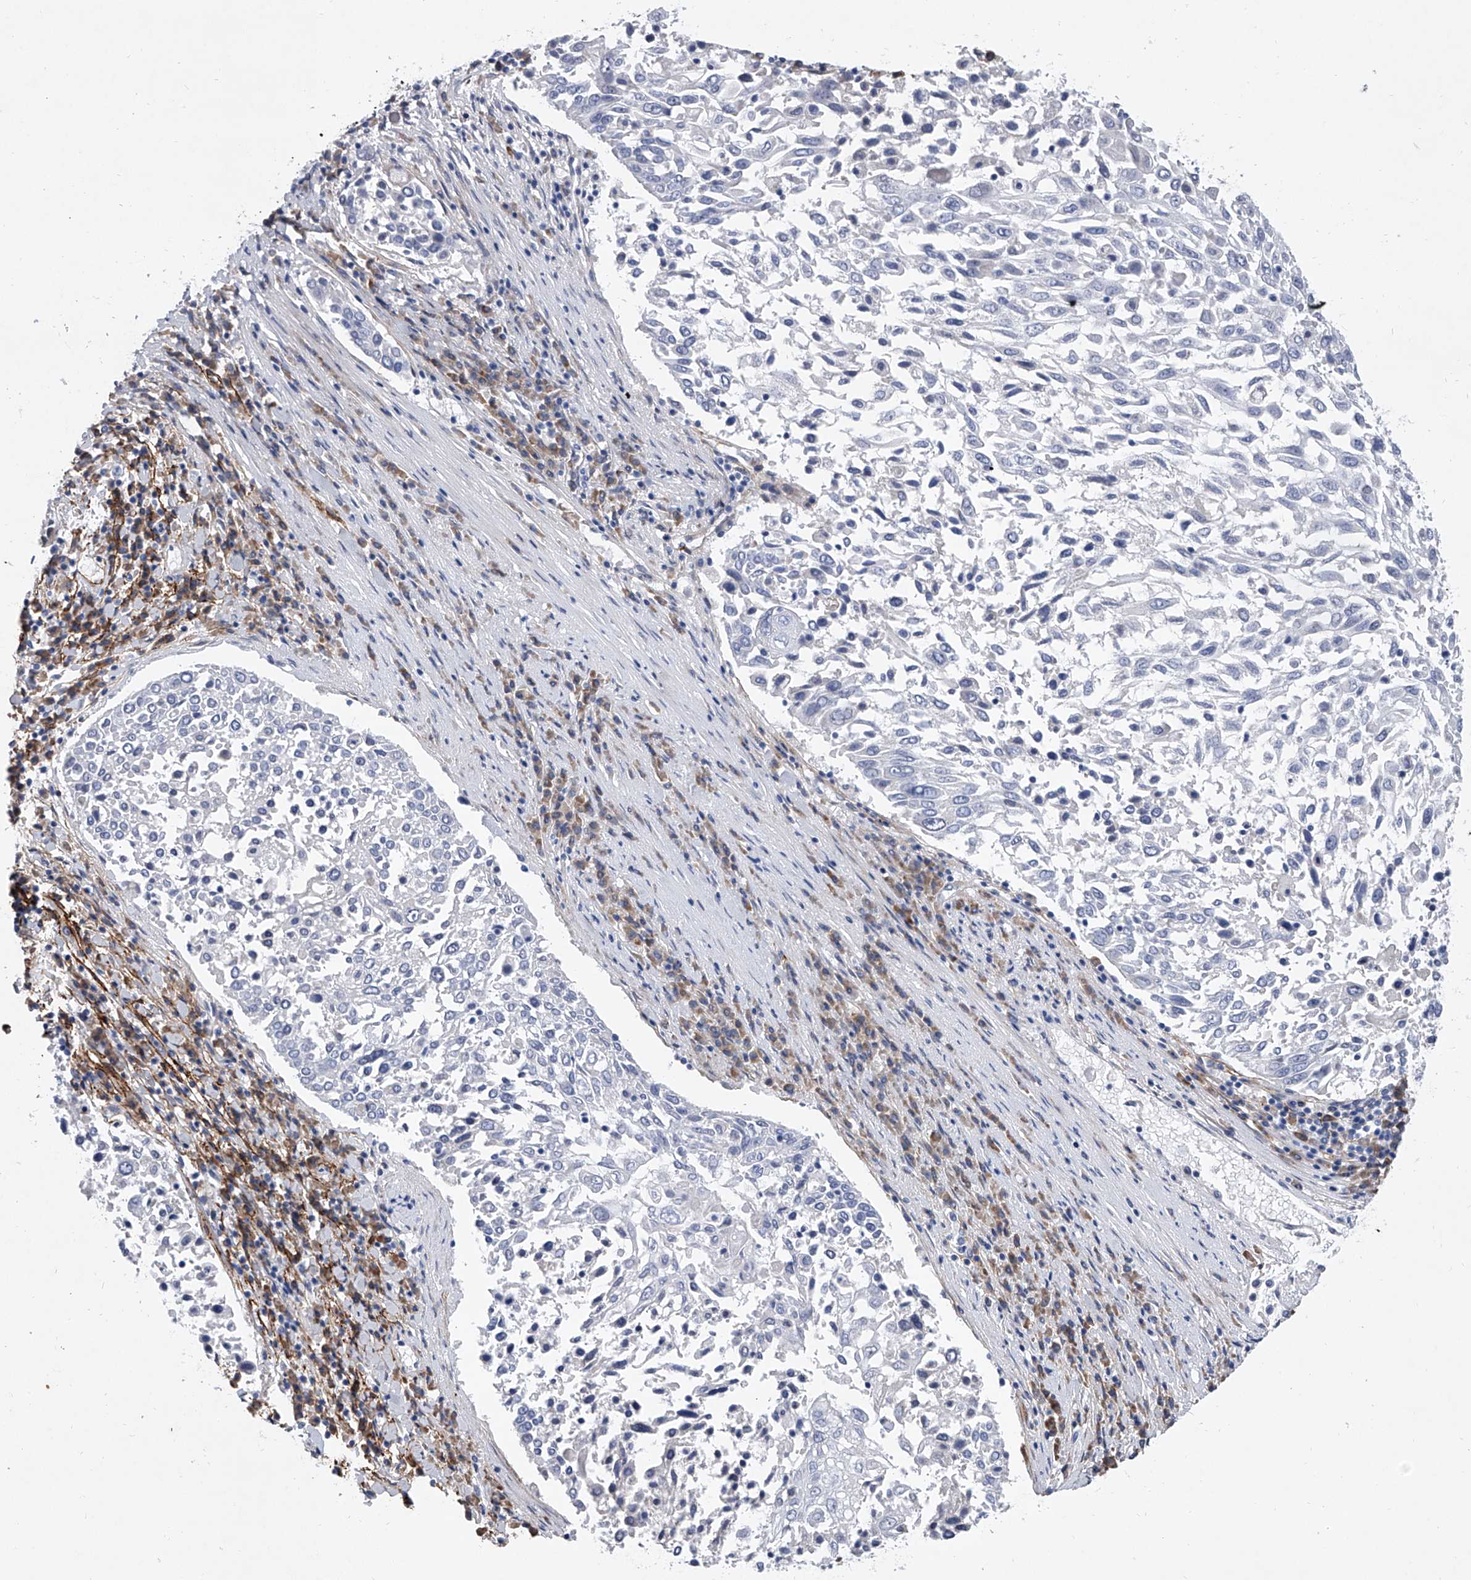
{"staining": {"intensity": "negative", "quantity": "none", "location": "none"}, "tissue": "lung cancer", "cell_type": "Tumor cells", "image_type": "cancer", "snomed": [{"axis": "morphology", "description": "Squamous cell carcinoma, NOS"}, {"axis": "topography", "description": "Lung"}], "caption": "Human lung cancer (squamous cell carcinoma) stained for a protein using immunohistochemistry reveals no staining in tumor cells.", "gene": "ALG14", "patient": {"sex": "male", "age": 65}}